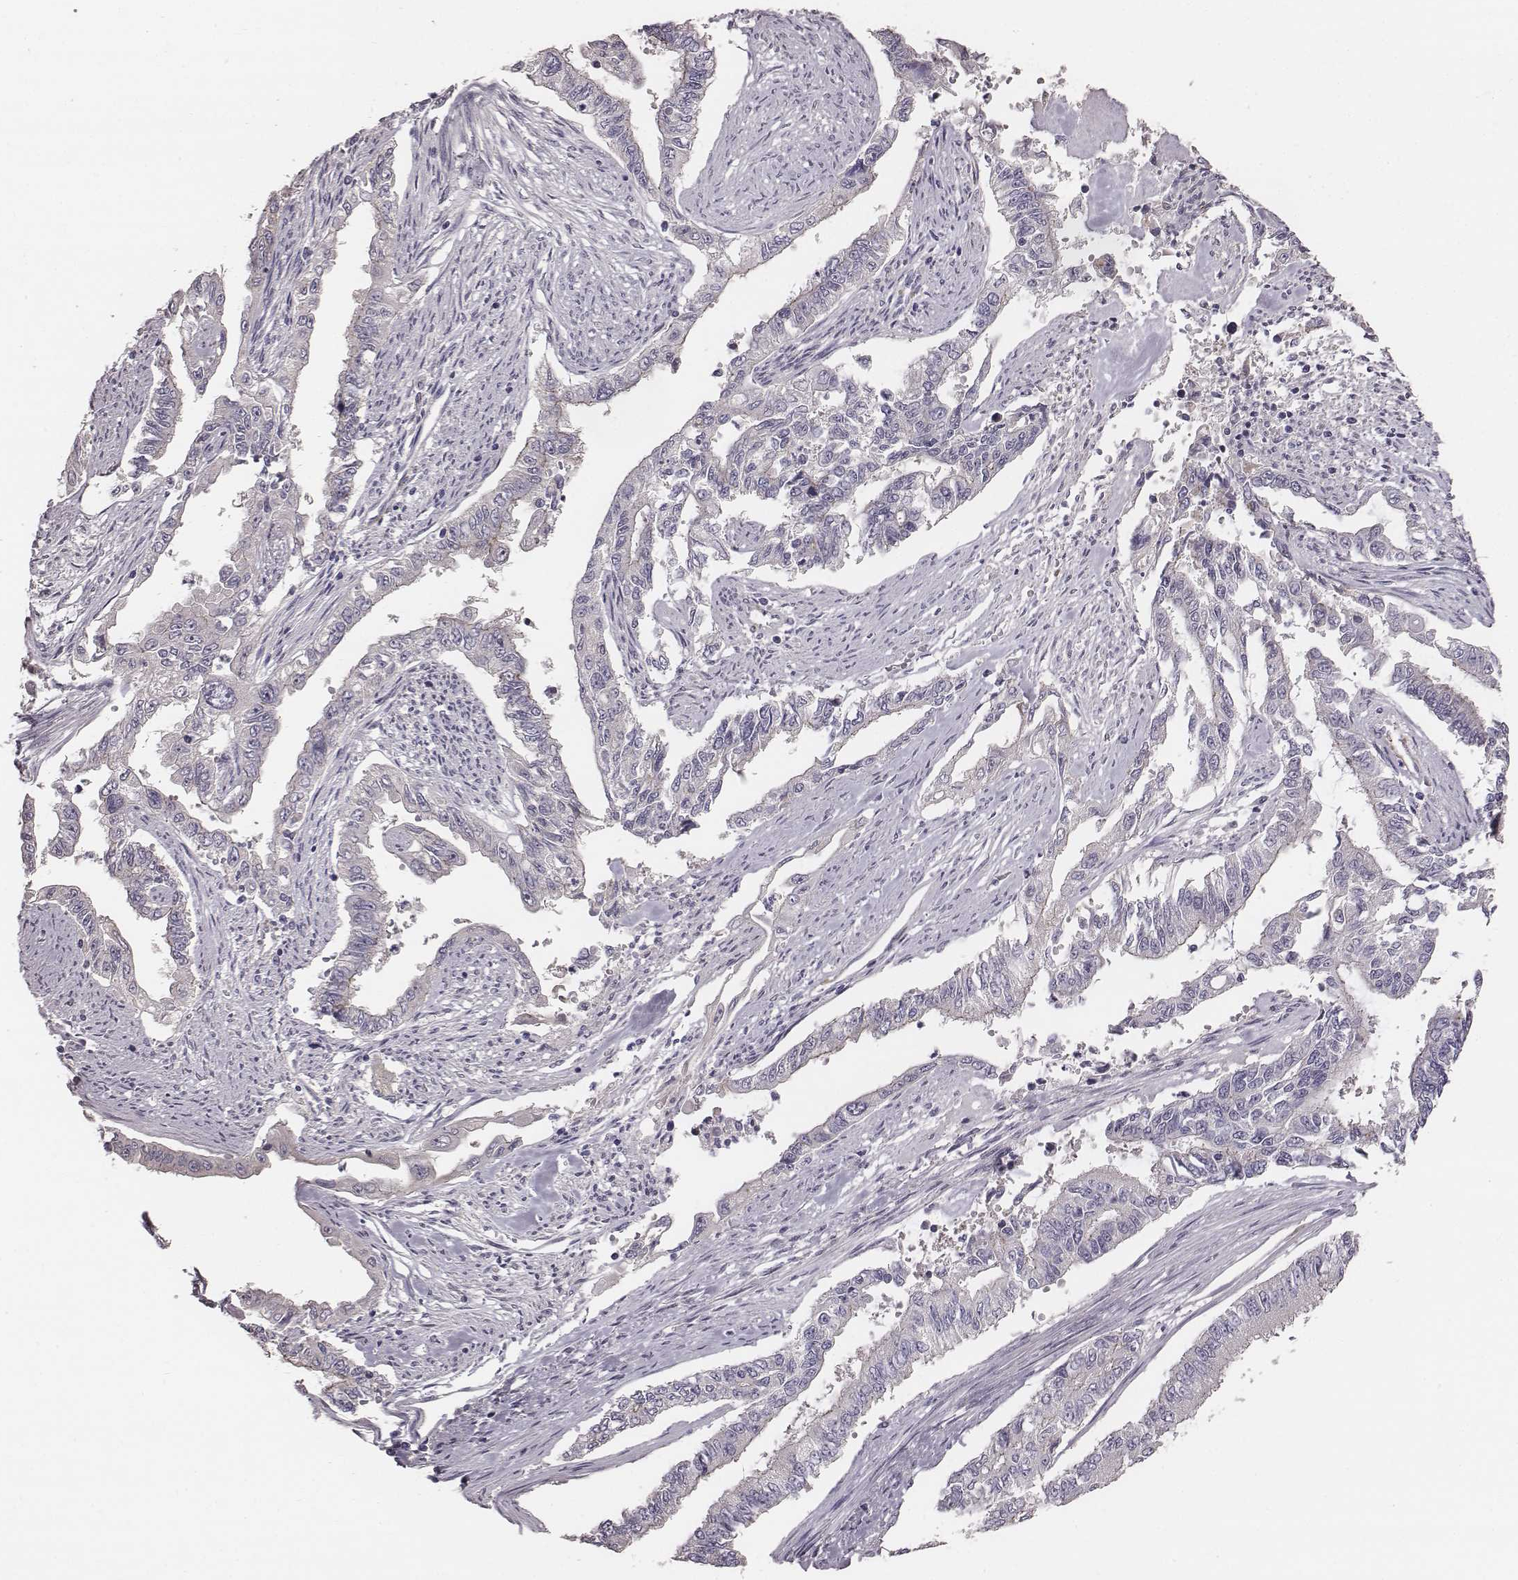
{"staining": {"intensity": "negative", "quantity": "none", "location": "none"}, "tissue": "endometrial cancer", "cell_type": "Tumor cells", "image_type": "cancer", "snomed": [{"axis": "morphology", "description": "Adenocarcinoma, NOS"}, {"axis": "topography", "description": "Uterus"}], "caption": "This is a histopathology image of immunohistochemistry staining of adenocarcinoma (endometrial), which shows no positivity in tumor cells. (DAB (3,3'-diaminobenzidine) immunohistochemistry with hematoxylin counter stain).", "gene": "PRKCZ", "patient": {"sex": "female", "age": 59}}